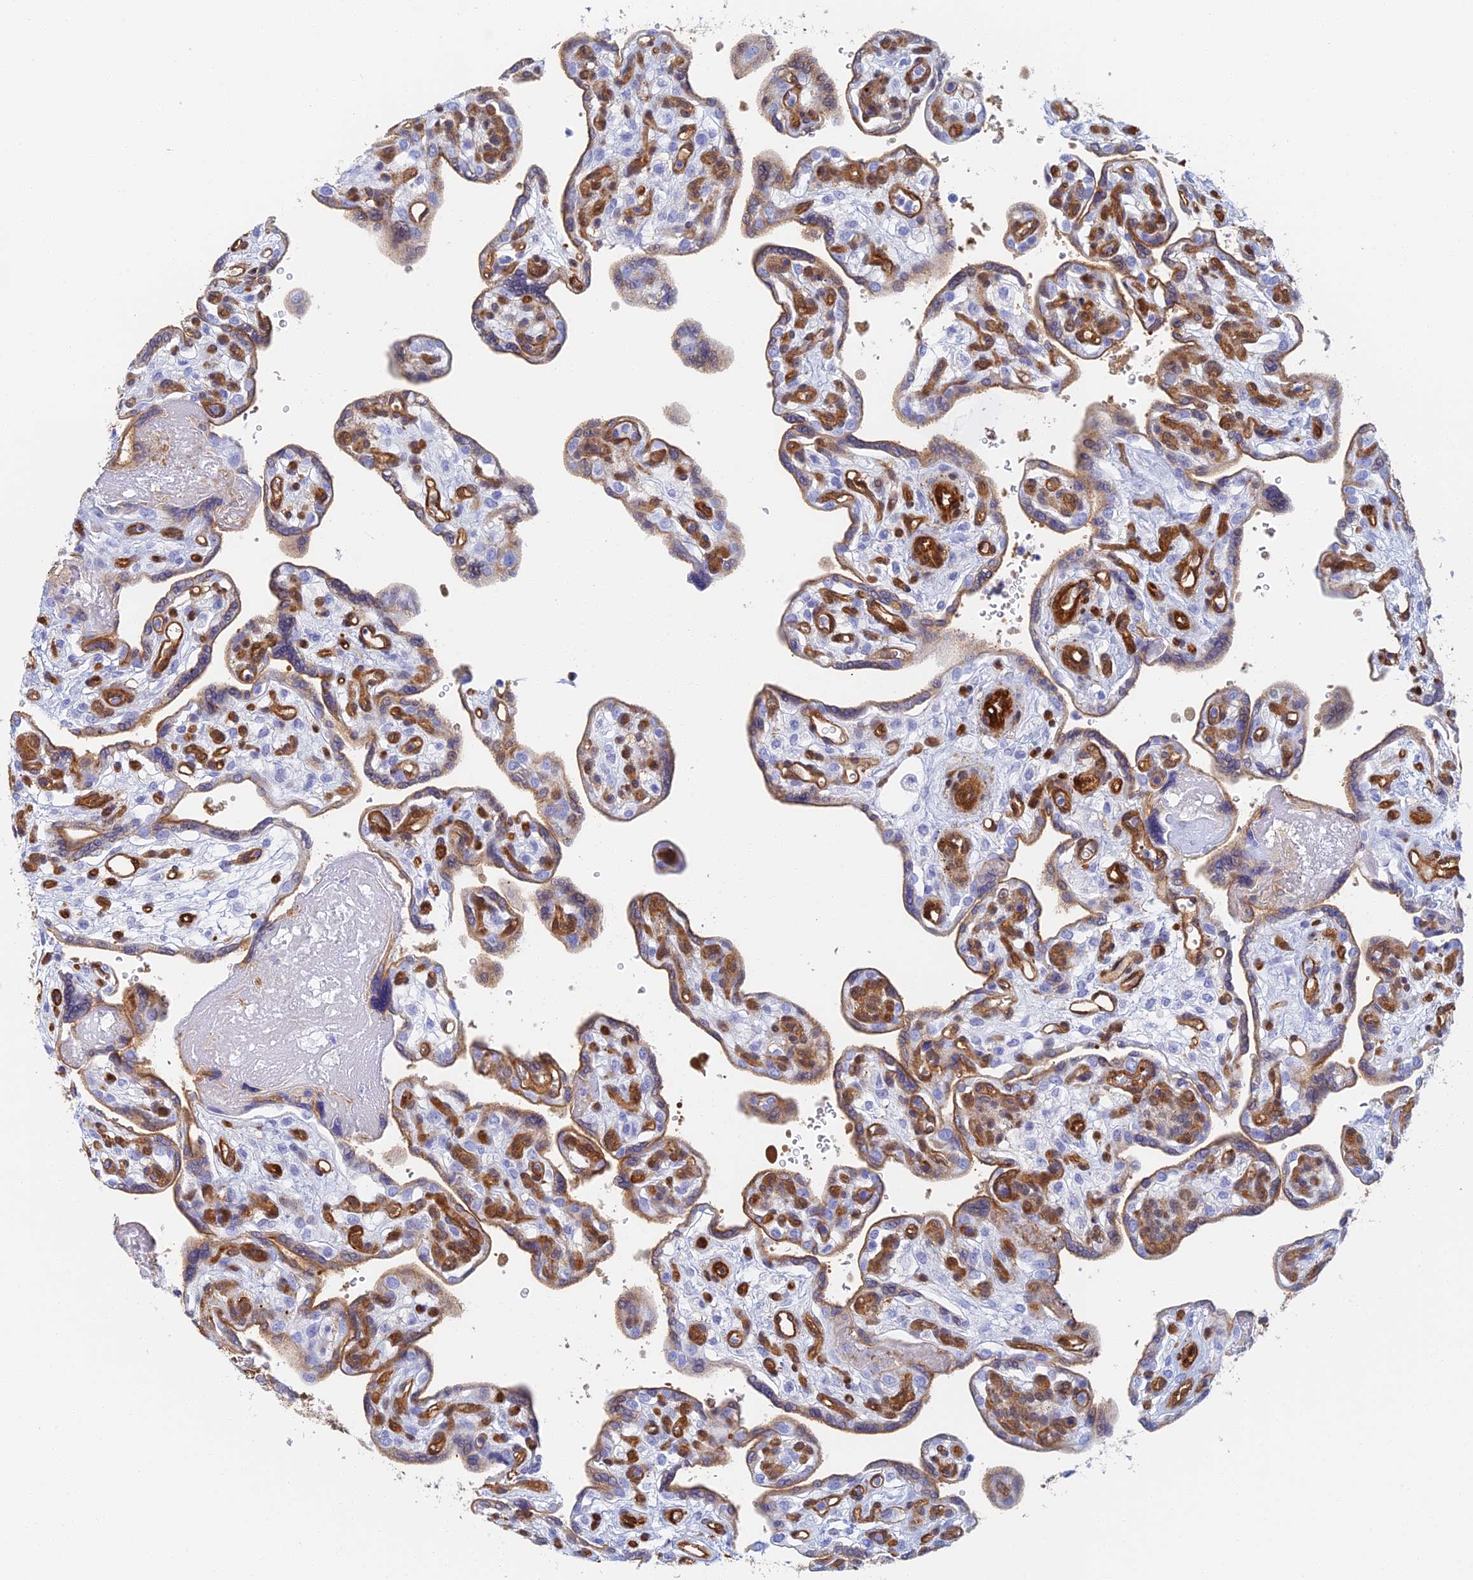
{"staining": {"intensity": "strong", "quantity": "25%-75%", "location": "cytoplasmic/membranous"}, "tissue": "placenta", "cell_type": "Trophoblastic cells", "image_type": "normal", "snomed": [{"axis": "morphology", "description": "Normal tissue, NOS"}, {"axis": "topography", "description": "Placenta"}], "caption": "Human placenta stained with a brown dye displays strong cytoplasmic/membranous positive positivity in approximately 25%-75% of trophoblastic cells.", "gene": "CRIP2", "patient": {"sex": "female", "age": 39}}